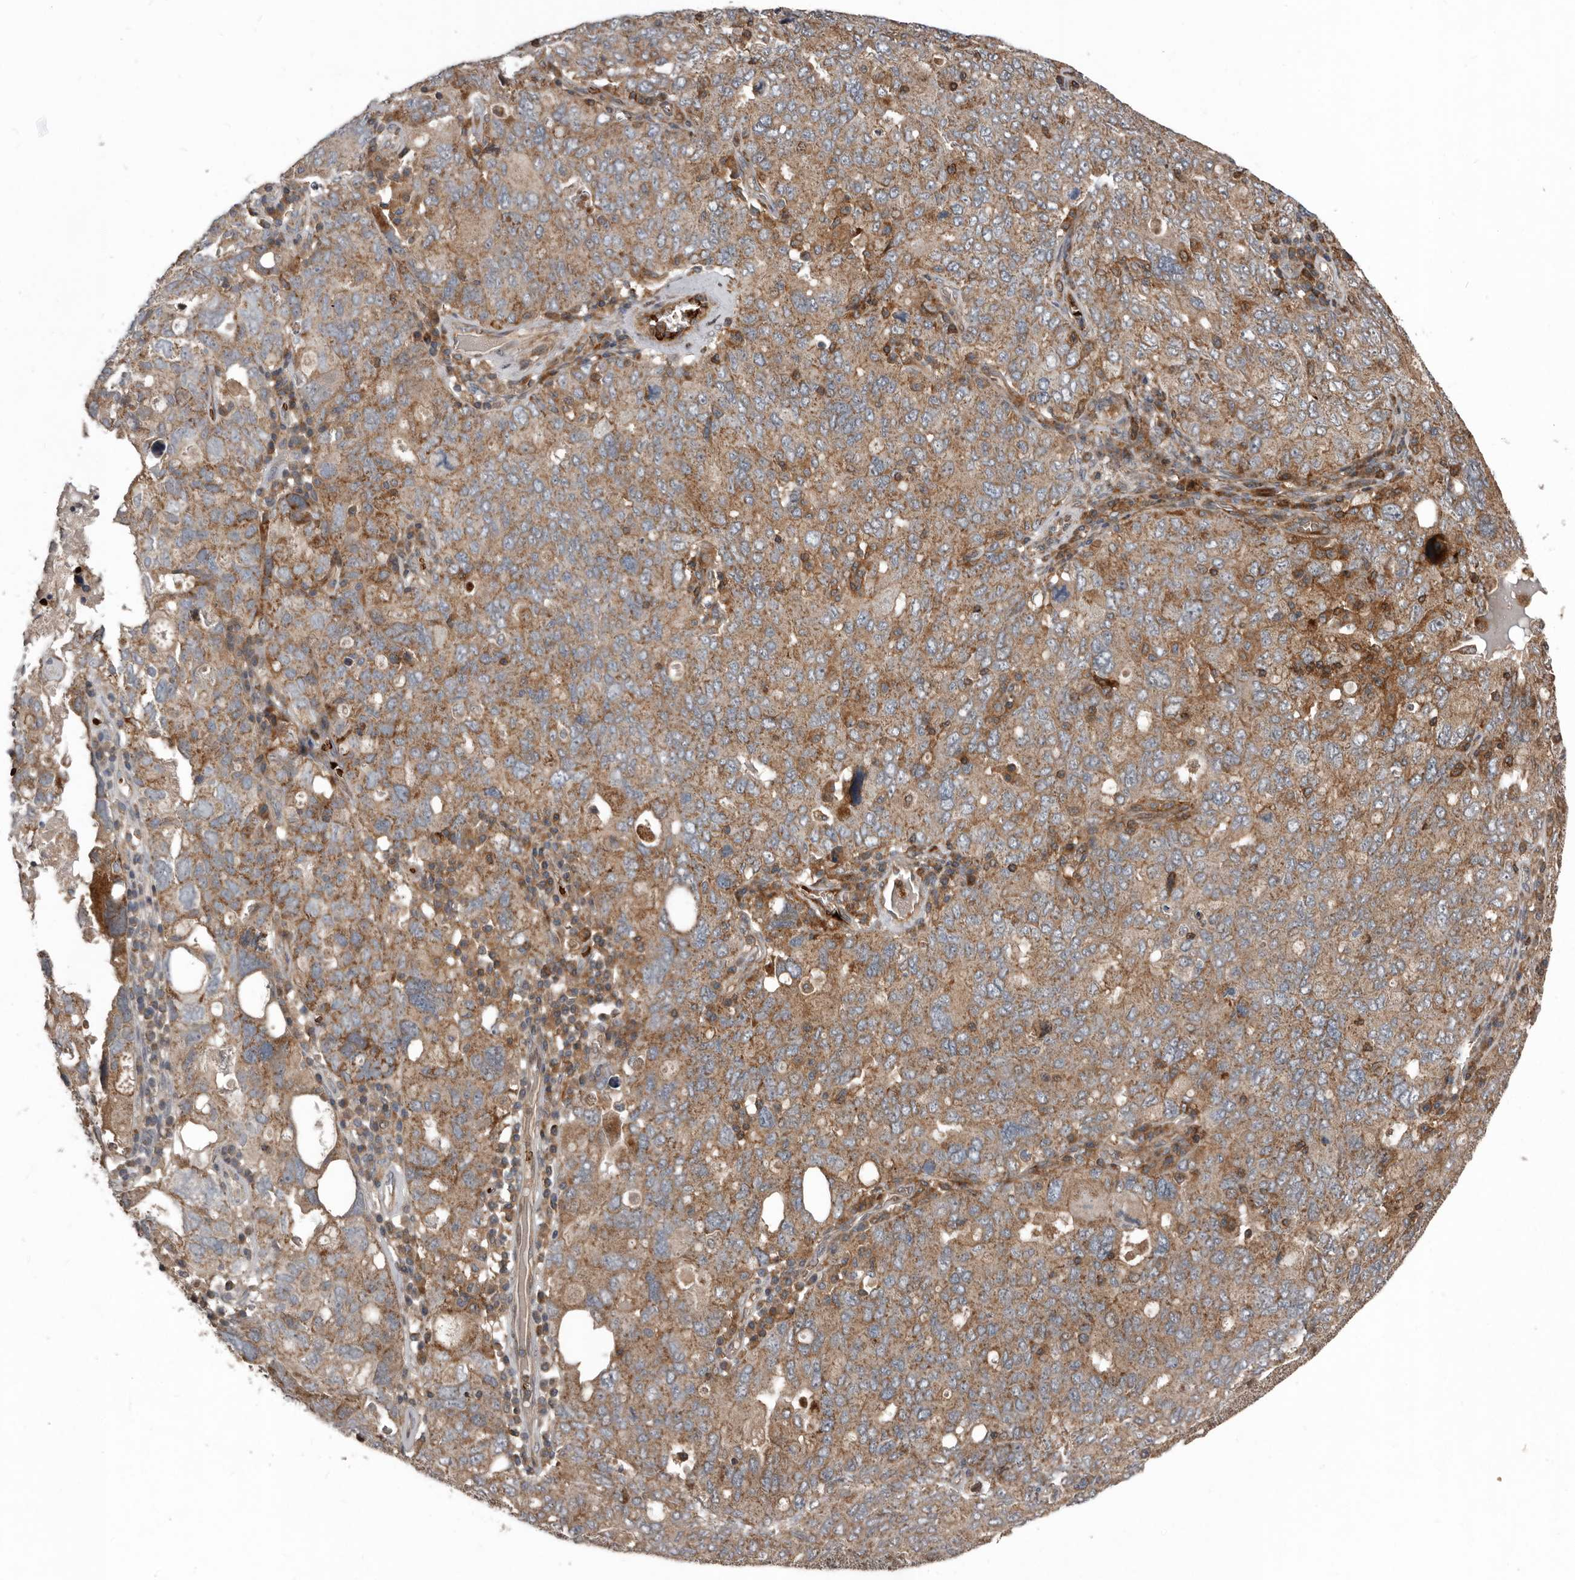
{"staining": {"intensity": "moderate", "quantity": ">75%", "location": "cytoplasmic/membranous"}, "tissue": "ovarian cancer", "cell_type": "Tumor cells", "image_type": "cancer", "snomed": [{"axis": "morphology", "description": "Carcinoma, endometroid"}, {"axis": "topography", "description": "Ovary"}], "caption": "Protein expression analysis of human endometroid carcinoma (ovarian) reveals moderate cytoplasmic/membranous positivity in approximately >75% of tumor cells.", "gene": "FBXO31", "patient": {"sex": "female", "age": 62}}